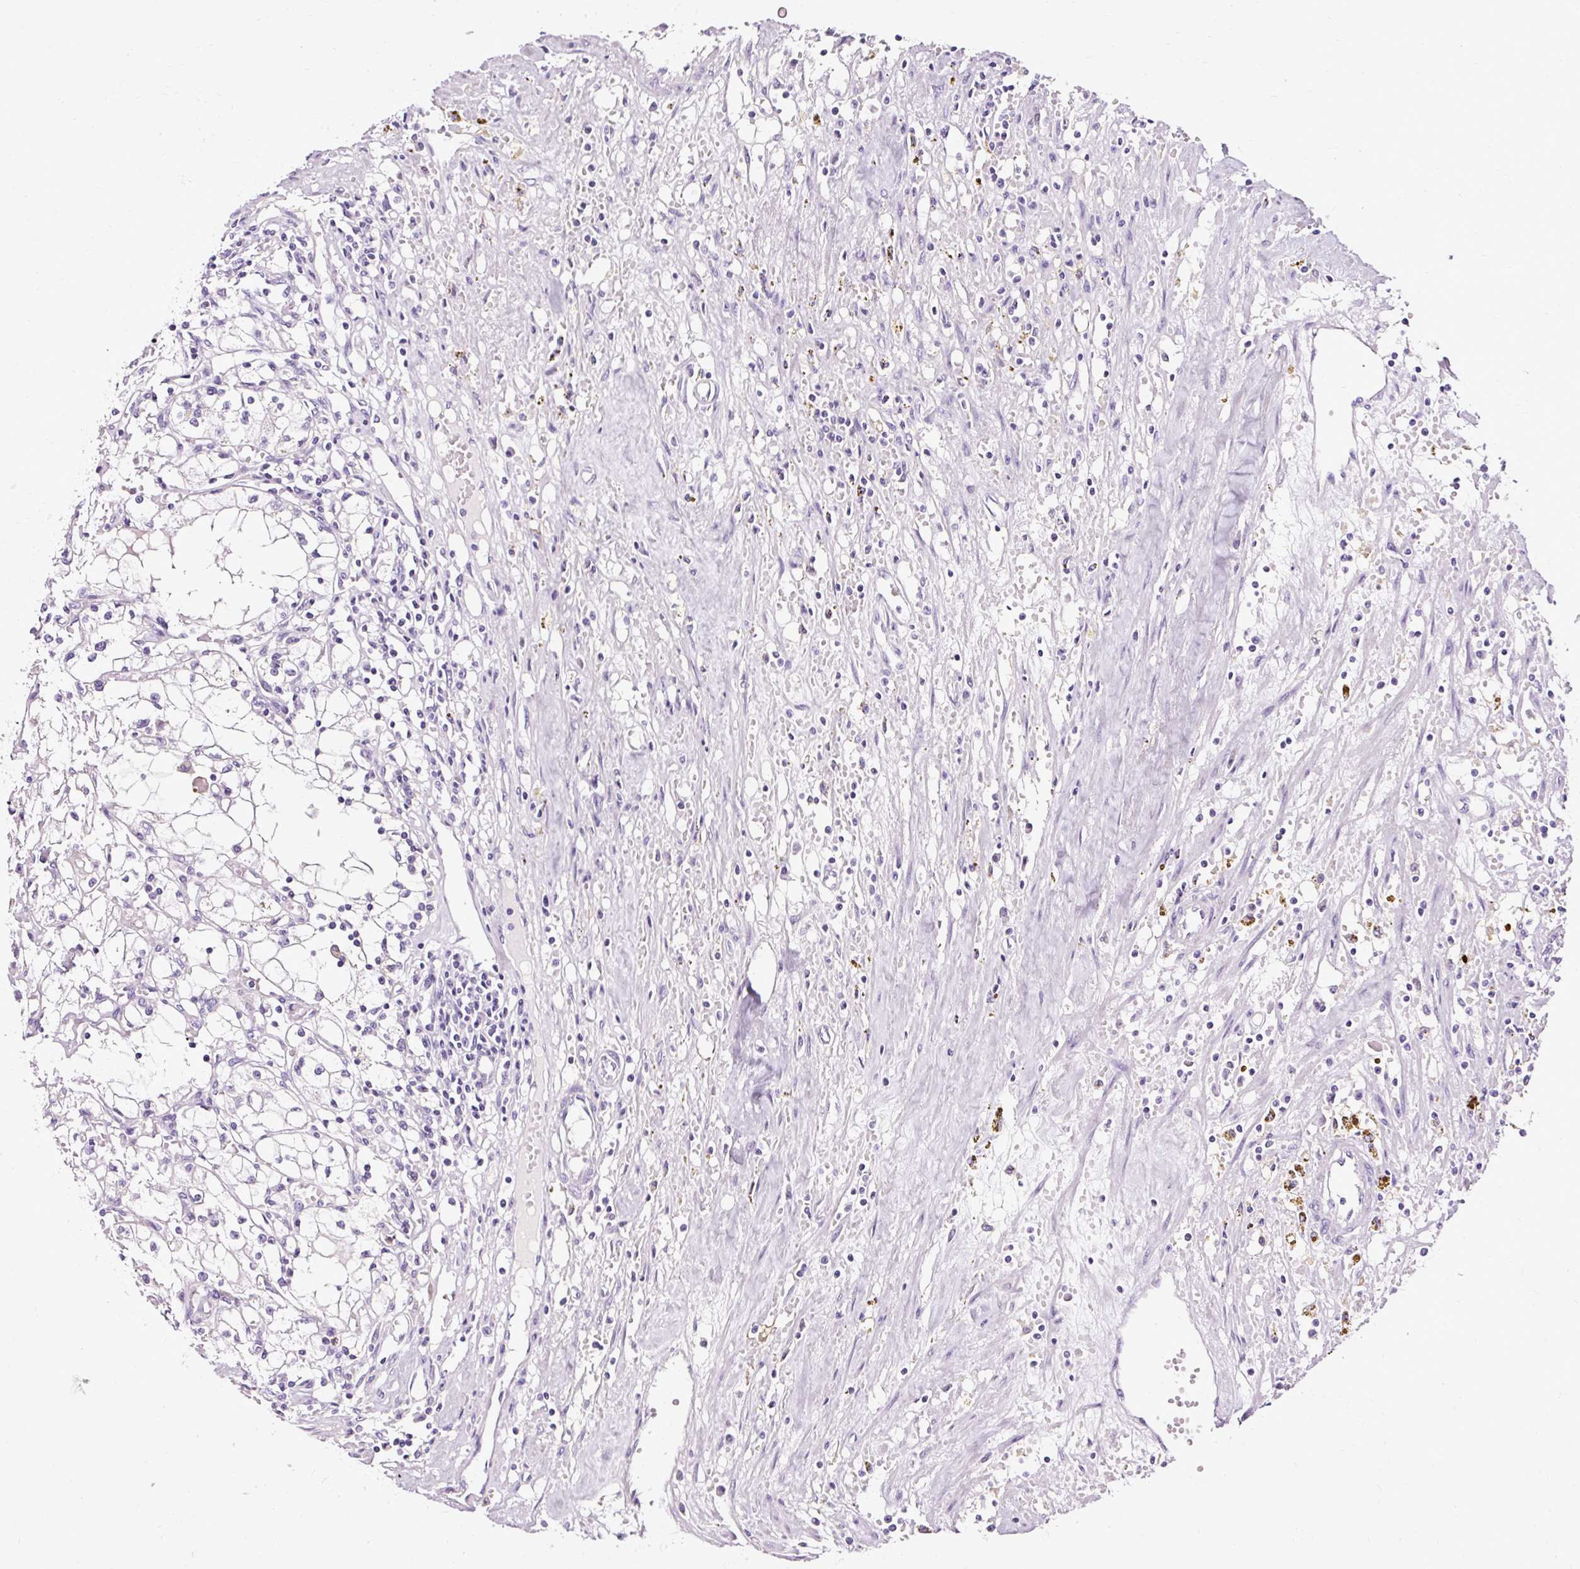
{"staining": {"intensity": "negative", "quantity": "none", "location": "none"}, "tissue": "renal cancer", "cell_type": "Tumor cells", "image_type": "cancer", "snomed": [{"axis": "morphology", "description": "Adenocarcinoma, NOS"}, {"axis": "topography", "description": "Kidney"}], "caption": "The image exhibits no significant positivity in tumor cells of renal adenocarcinoma.", "gene": "SLC7A8", "patient": {"sex": "male", "age": 56}}